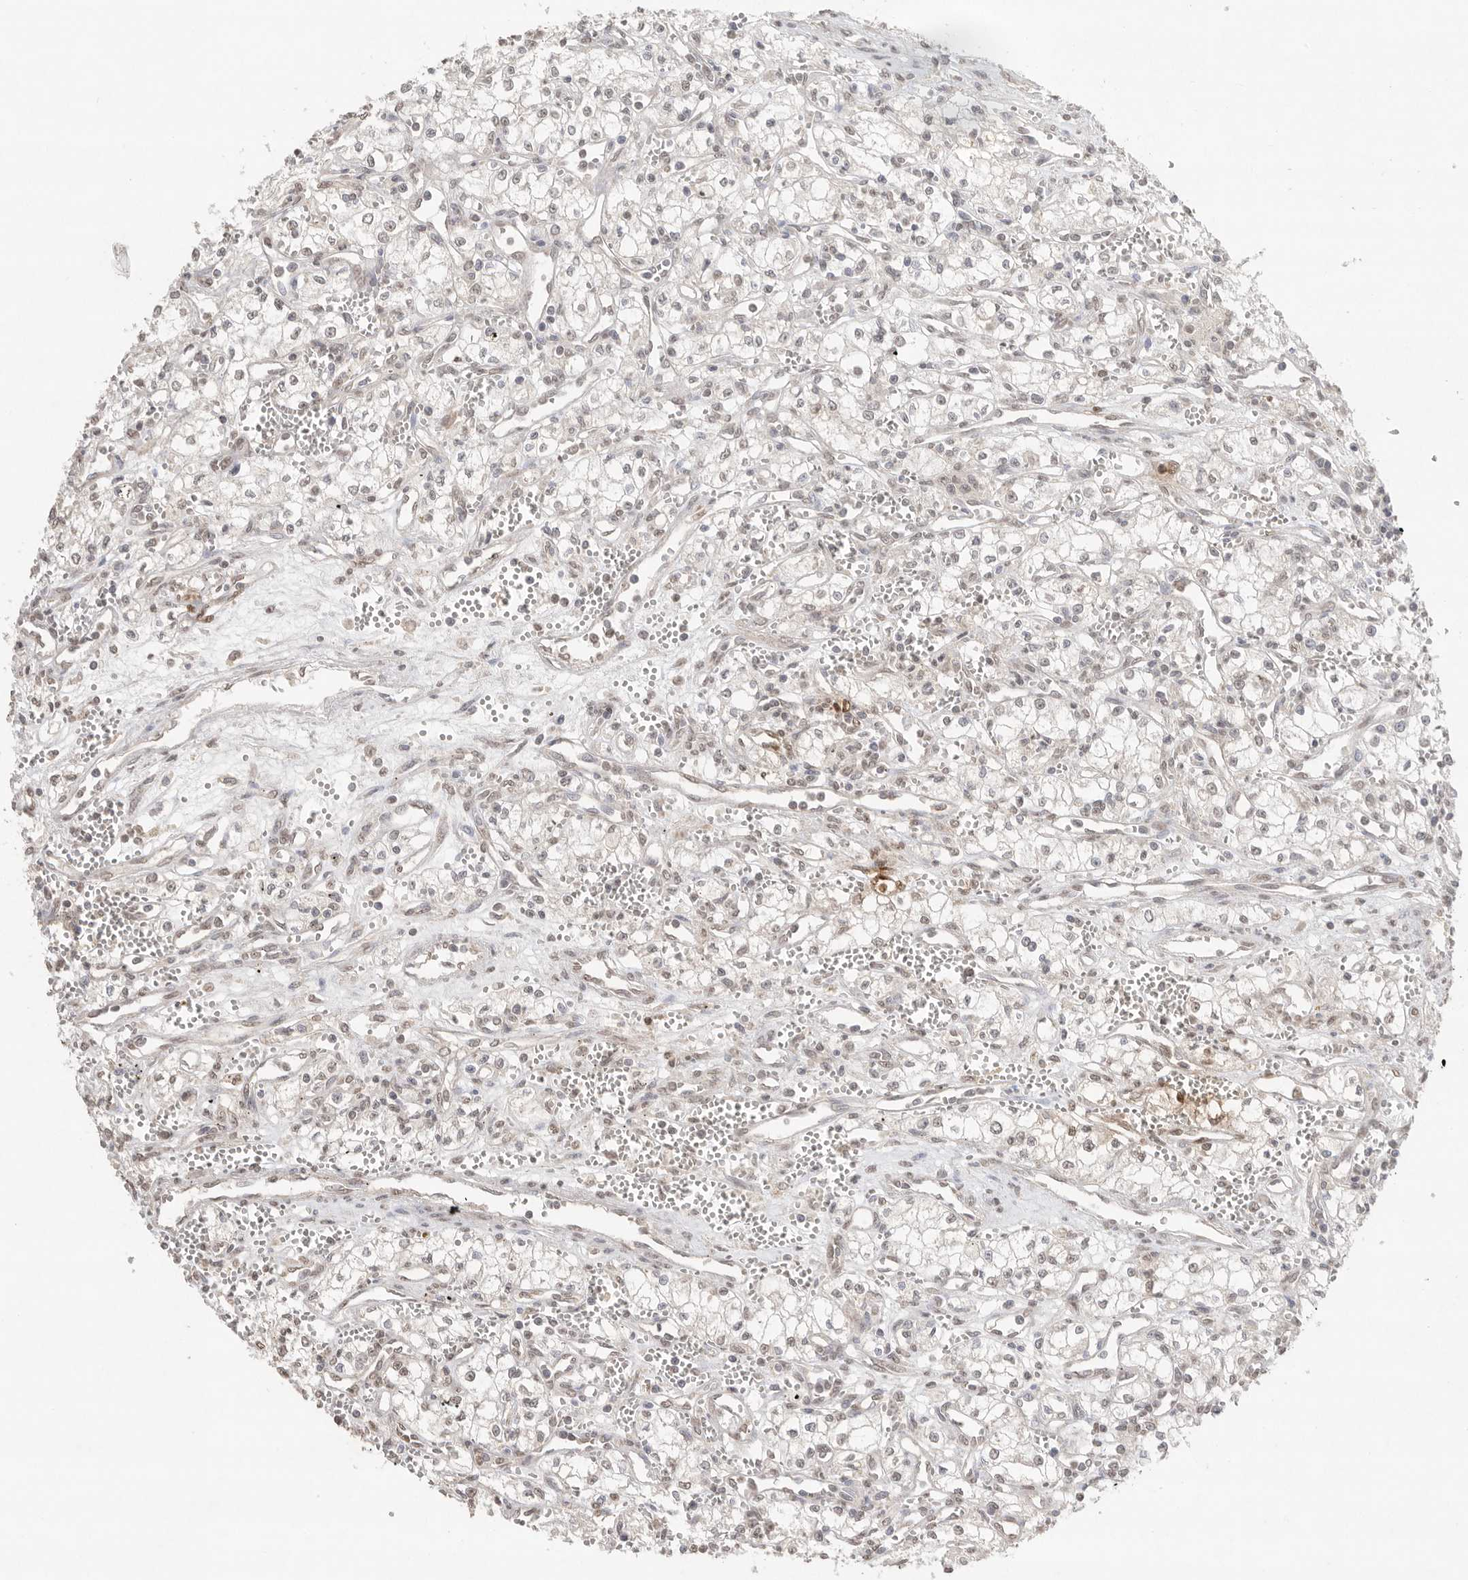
{"staining": {"intensity": "weak", "quantity": ">75%", "location": "nuclear"}, "tissue": "renal cancer", "cell_type": "Tumor cells", "image_type": "cancer", "snomed": [{"axis": "morphology", "description": "Adenocarcinoma, NOS"}, {"axis": "topography", "description": "Kidney"}], "caption": "Protein staining of renal cancer (adenocarcinoma) tissue shows weak nuclear staining in about >75% of tumor cells.", "gene": "KLK5", "patient": {"sex": "male", "age": 59}}